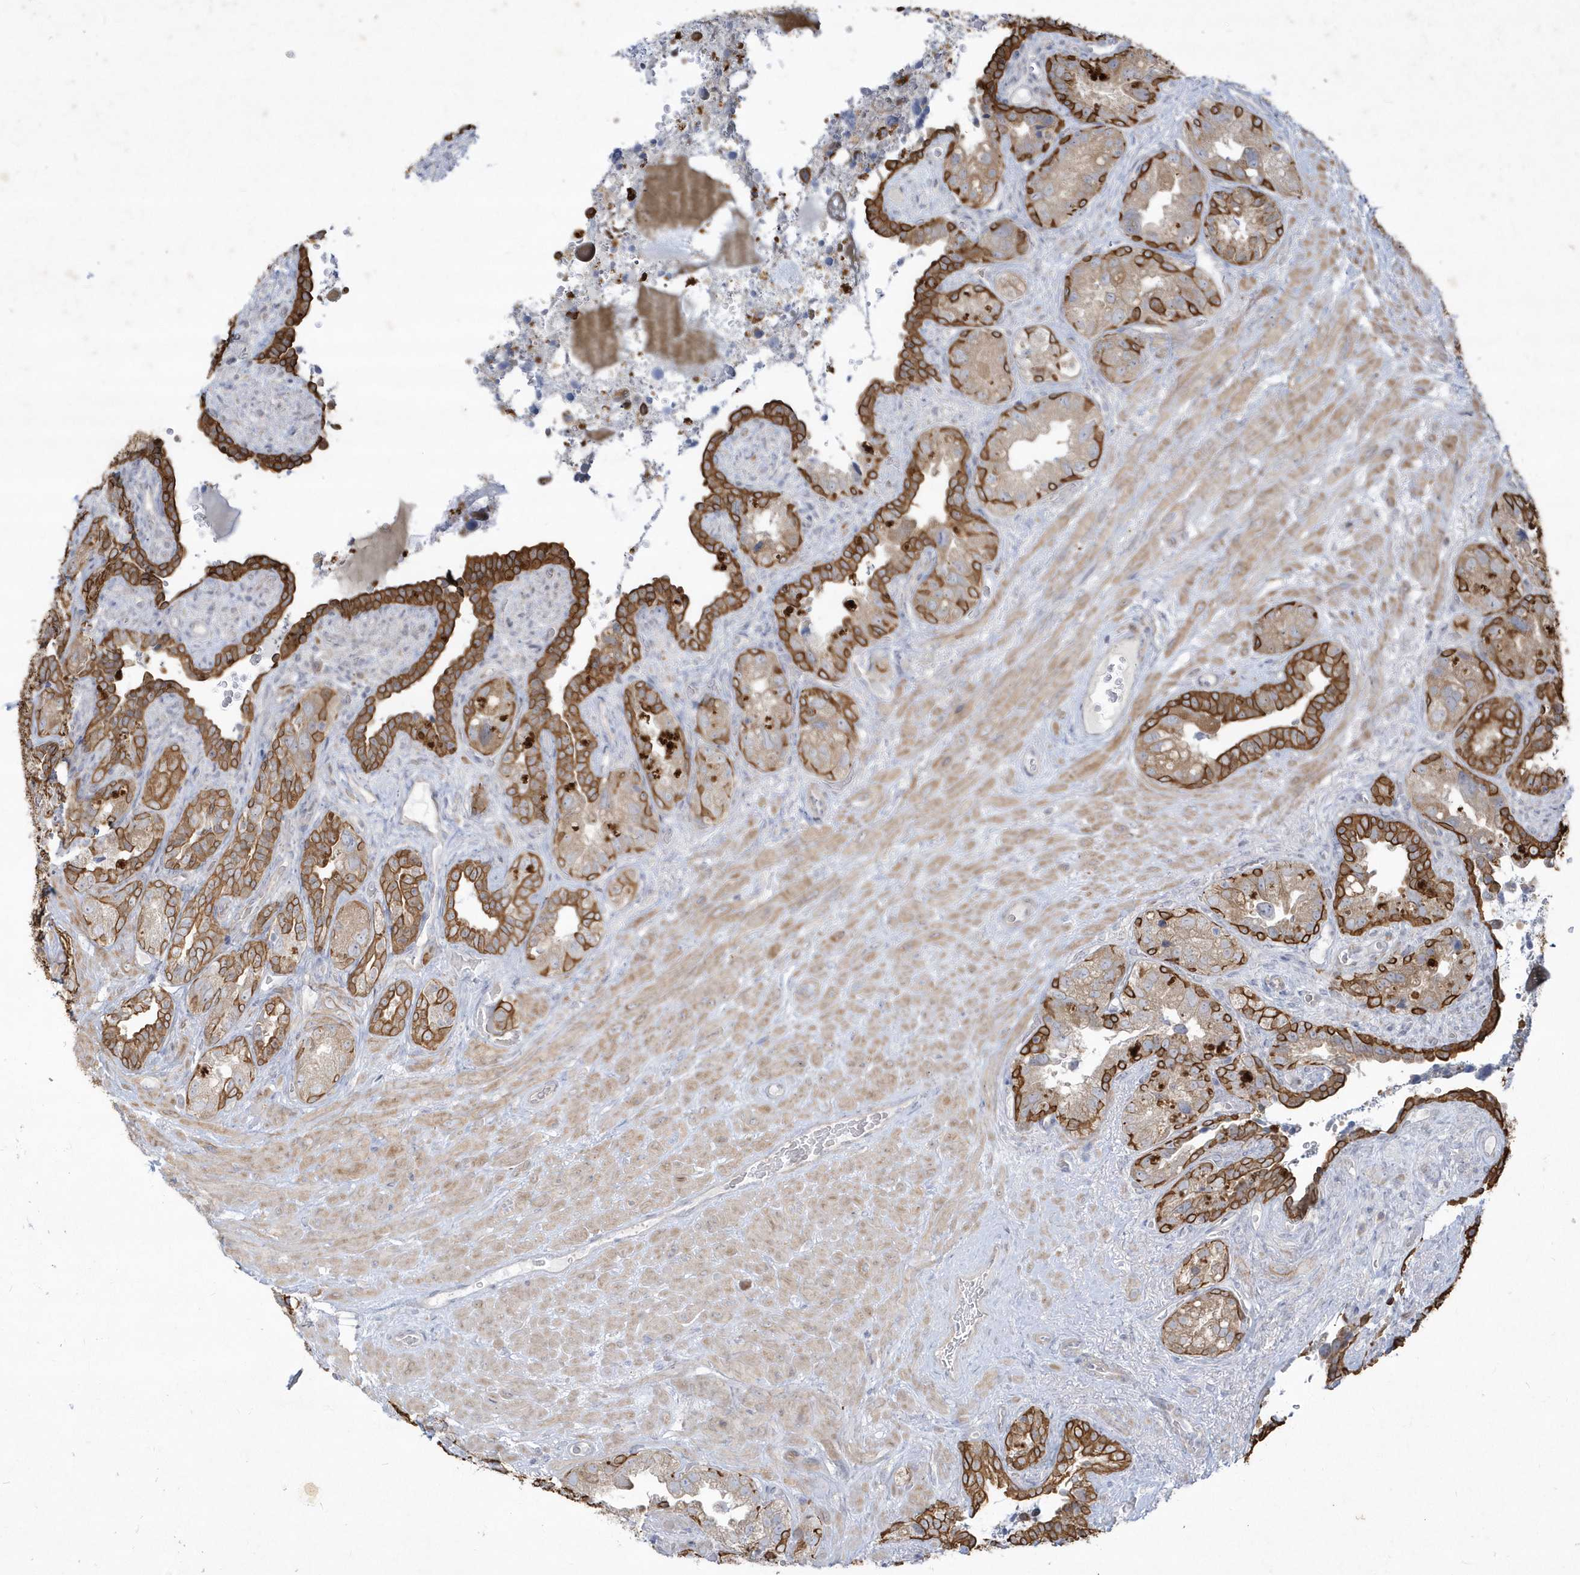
{"staining": {"intensity": "strong", "quantity": ">75%", "location": "cytoplasmic/membranous"}, "tissue": "seminal vesicle", "cell_type": "Glandular cells", "image_type": "normal", "snomed": [{"axis": "morphology", "description": "Normal tissue, NOS"}, {"axis": "topography", "description": "Seminal veicle"}, {"axis": "topography", "description": "Peripheral nerve tissue"}], "caption": "Protein staining by IHC shows strong cytoplasmic/membranous staining in about >75% of glandular cells in normal seminal vesicle. The protein is stained brown, and the nuclei are stained in blue (DAB (3,3'-diaminobenzidine) IHC with brightfield microscopy, high magnification).", "gene": "LARS1", "patient": {"sex": "male", "age": 67}}